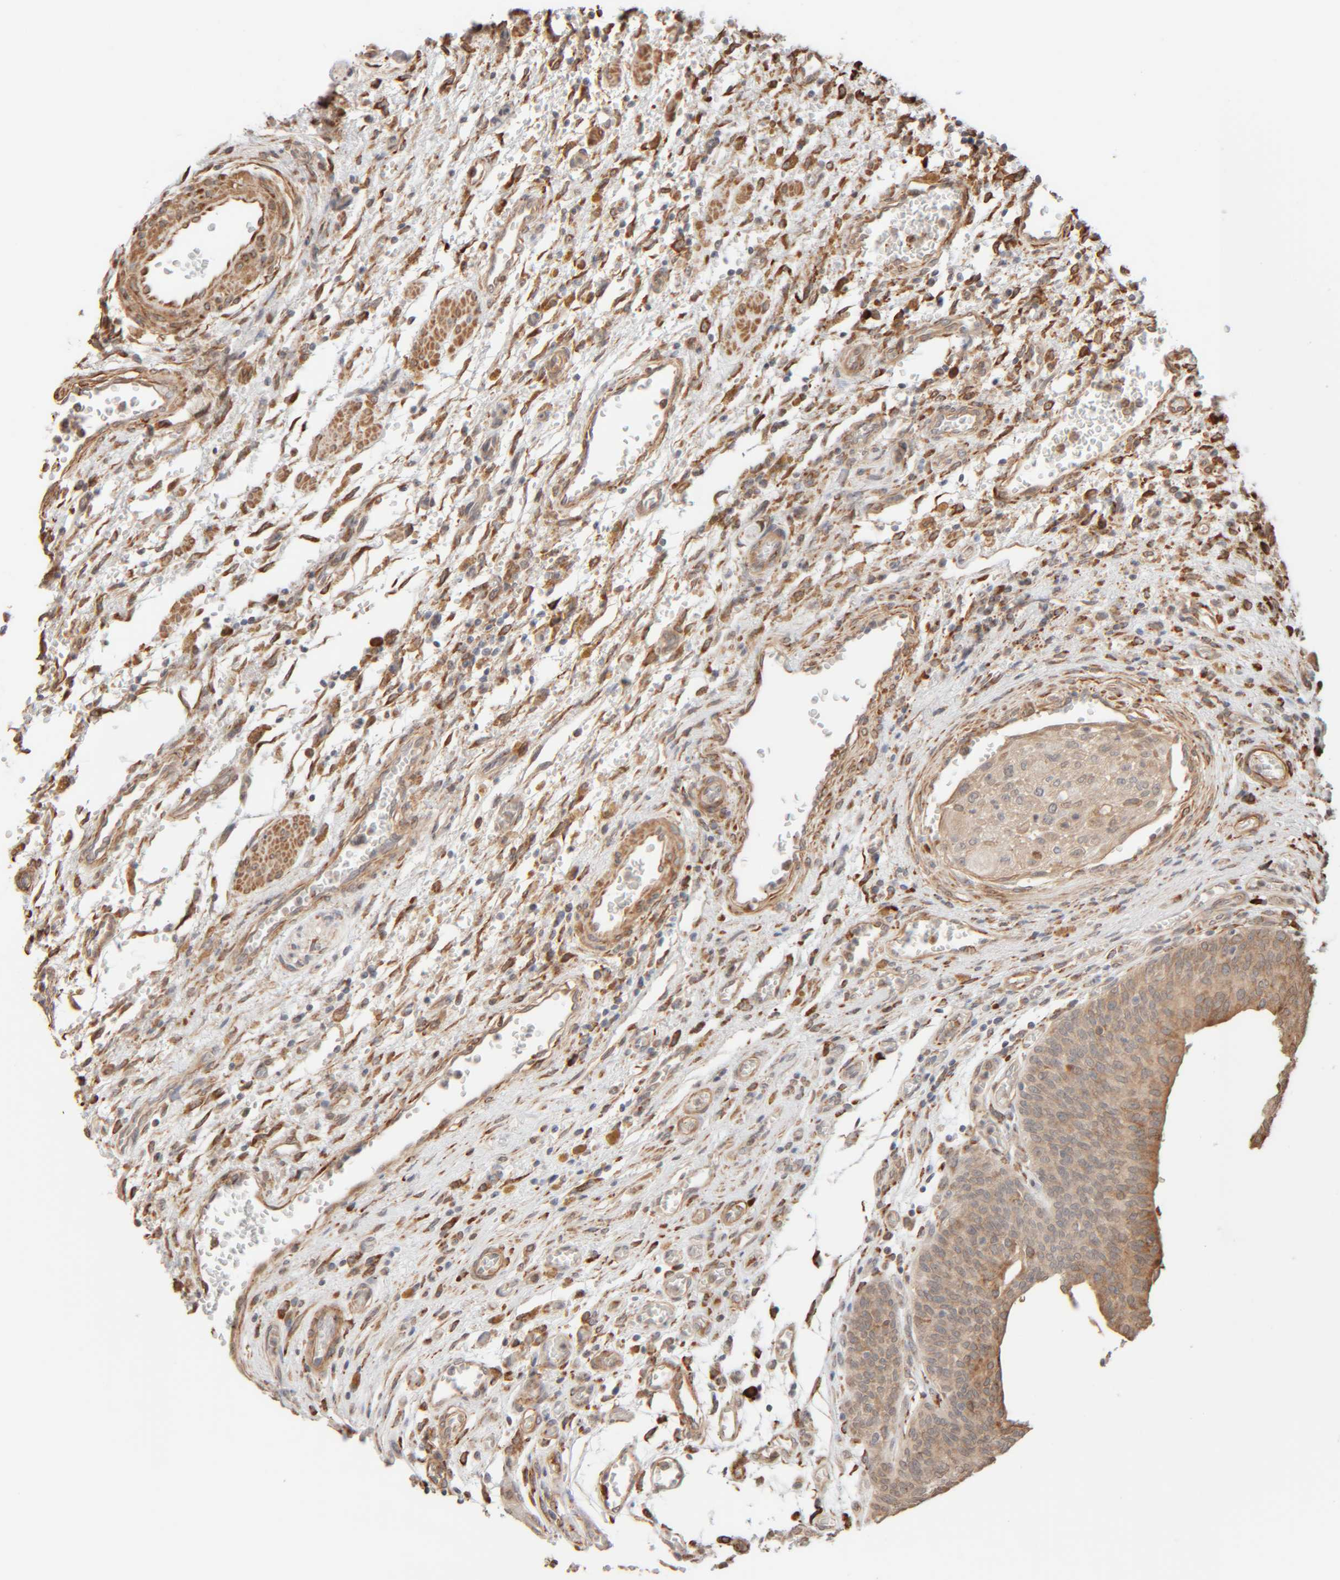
{"staining": {"intensity": "weak", "quantity": "<25%", "location": "cytoplasmic/membranous"}, "tissue": "urothelial cancer", "cell_type": "Tumor cells", "image_type": "cancer", "snomed": [{"axis": "morphology", "description": "Urothelial carcinoma, Low grade"}, {"axis": "morphology", "description": "Urothelial carcinoma, High grade"}, {"axis": "topography", "description": "Urinary bladder"}], "caption": "There is no significant expression in tumor cells of urothelial carcinoma (low-grade).", "gene": "INTS1", "patient": {"sex": "male", "age": 35}}